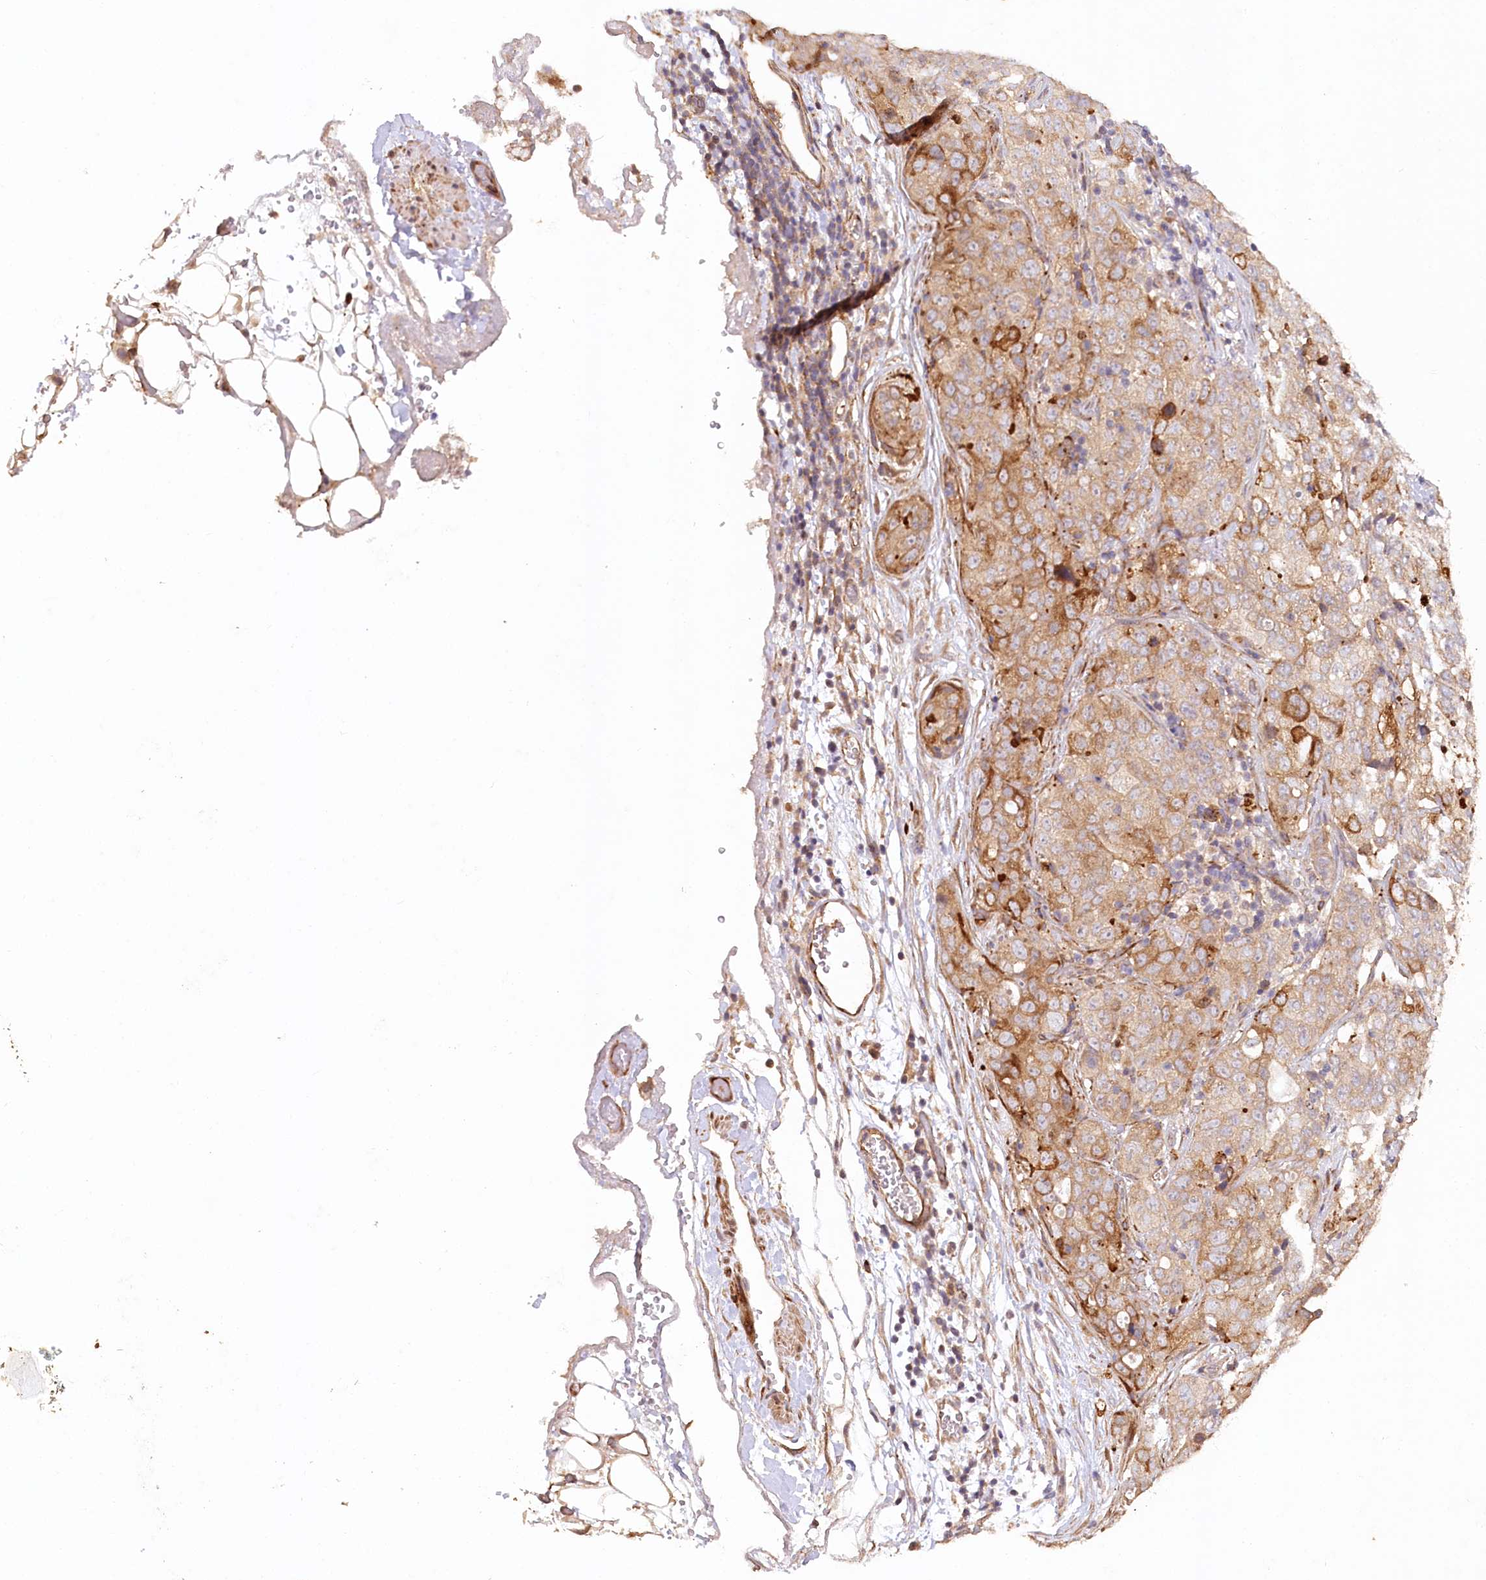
{"staining": {"intensity": "moderate", "quantity": "25%-75%", "location": "cytoplasmic/membranous"}, "tissue": "stomach cancer", "cell_type": "Tumor cells", "image_type": "cancer", "snomed": [{"axis": "morphology", "description": "Normal tissue, NOS"}, {"axis": "morphology", "description": "Adenocarcinoma, NOS"}, {"axis": "topography", "description": "Lymph node"}, {"axis": "topography", "description": "Stomach"}], "caption": "Moderate cytoplasmic/membranous protein expression is identified in about 25%-75% of tumor cells in stomach adenocarcinoma. (IHC, brightfield microscopy, high magnification).", "gene": "IRAK1BP1", "patient": {"sex": "male", "age": 48}}